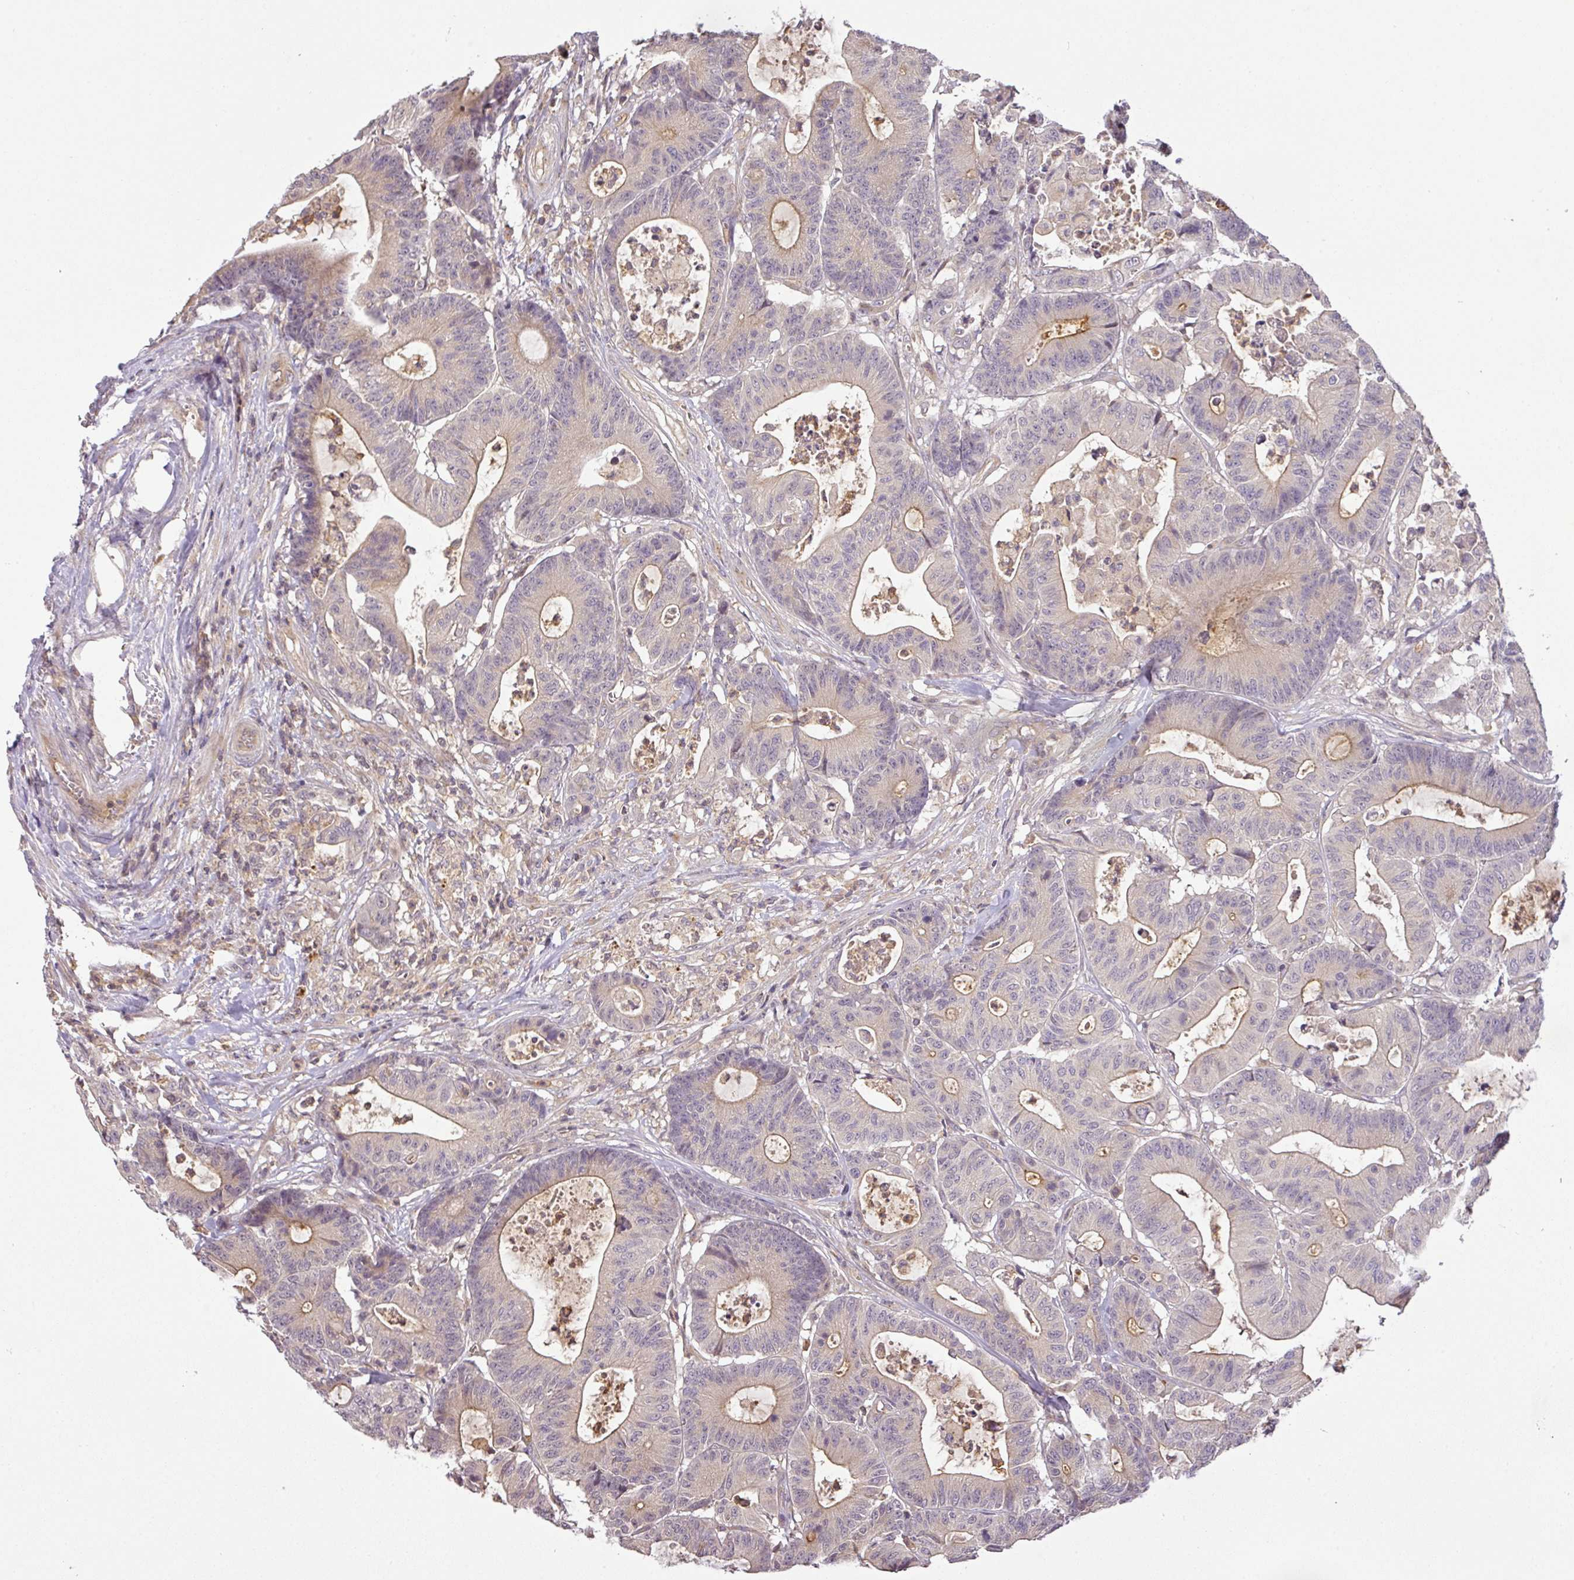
{"staining": {"intensity": "moderate", "quantity": "<25%", "location": "cytoplasmic/membranous"}, "tissue": "colorectal cancer", "cell_type": "Tumor cells", "image_type": "cancer", "snomed": [{"axis": "morphology", "description": "Adenocarcinoma, NOS"}, {"axis": "topography", "description": "Colon"}], "caption": "Tumor cells demonstrate low levels of moderate cytoplasmic/membranous staining in about <25% of cells in colorectal cancer. Immunohistochemistry stains the protein of interest in brown and the nuclei are stained blue.", "gene": "TCL1B", "patient": {"sex": "female", "age": 84}}